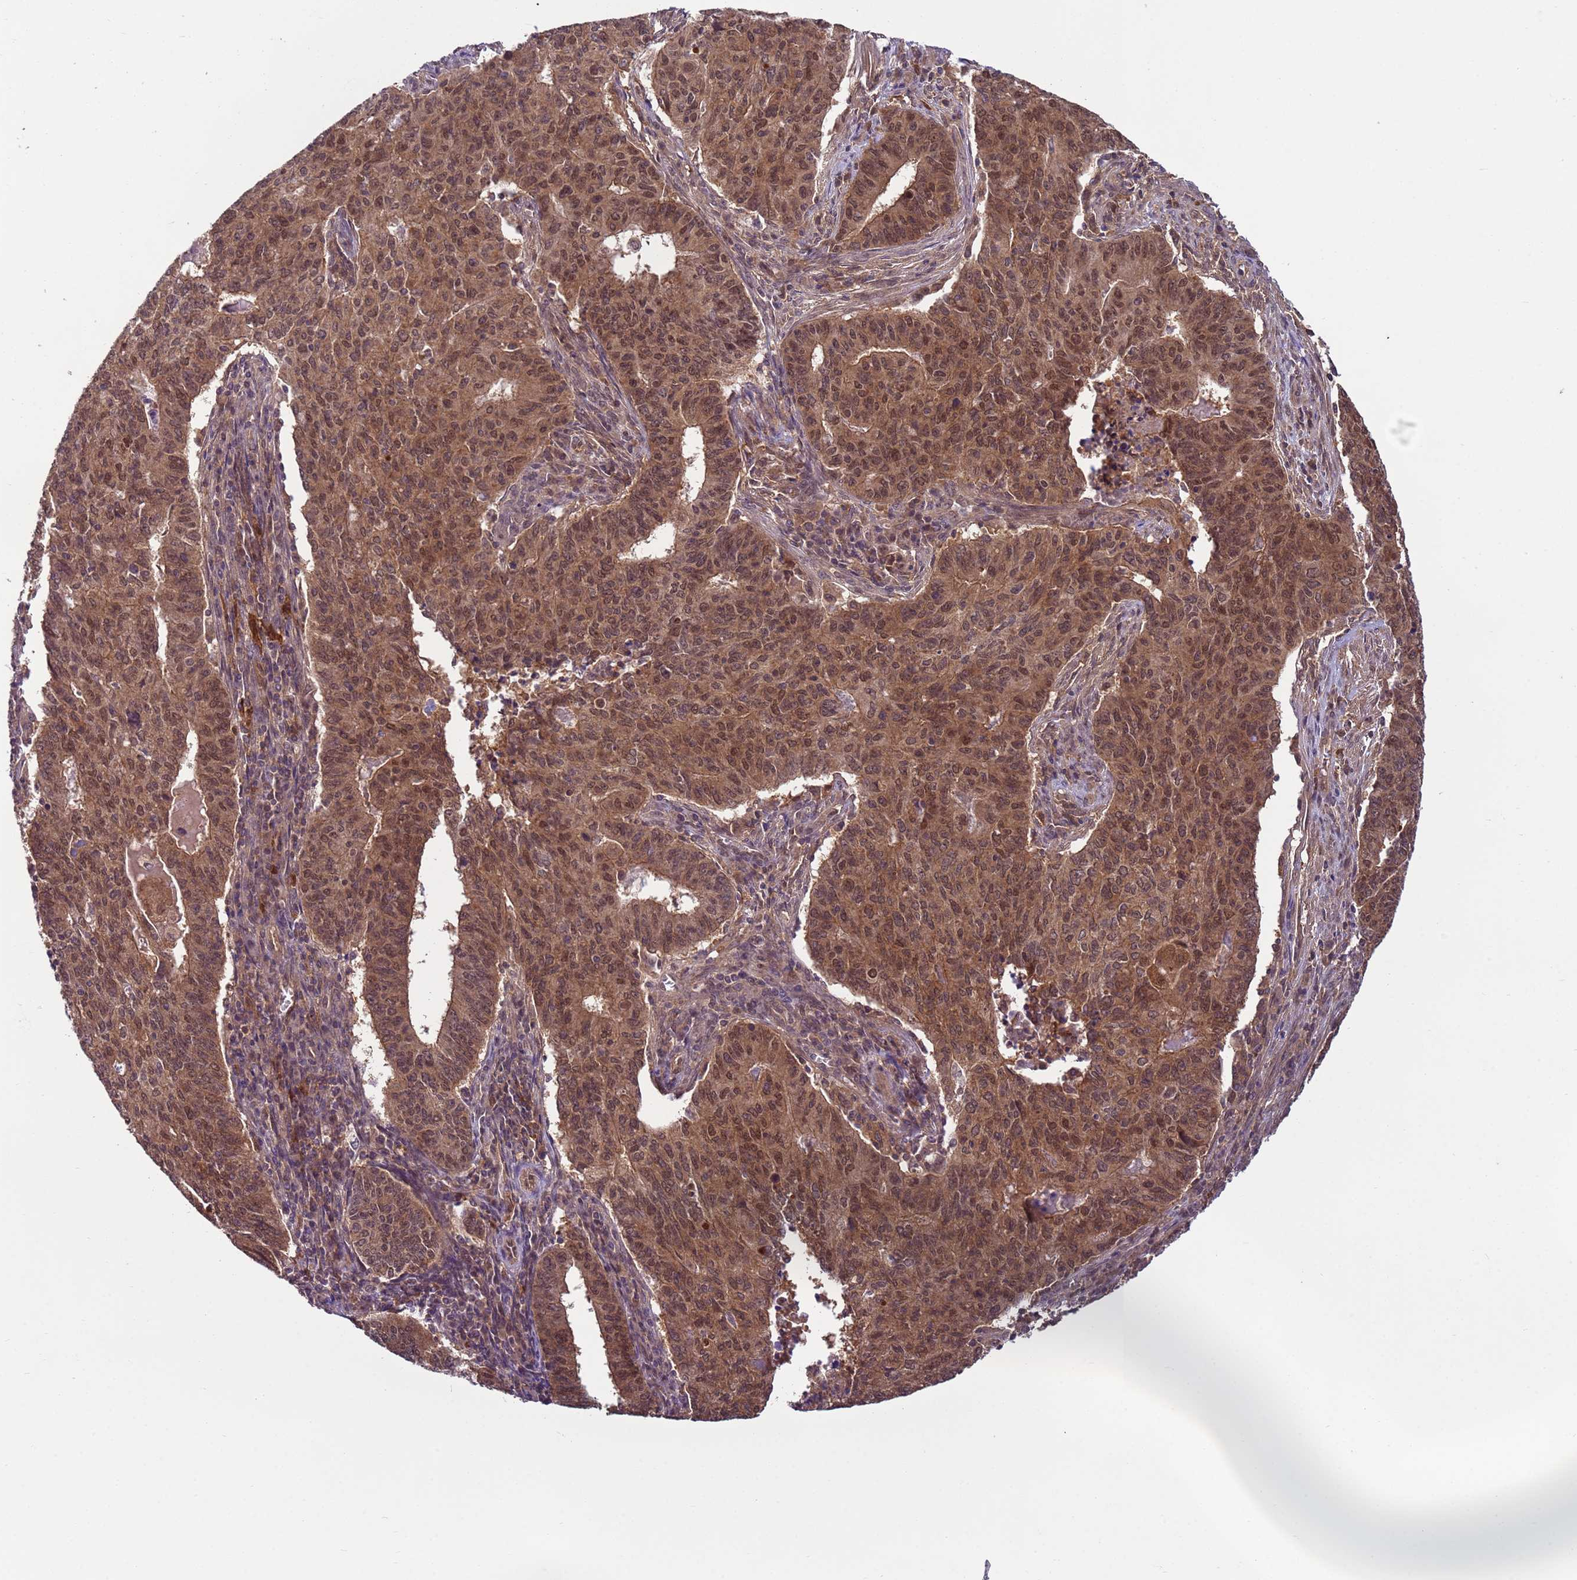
{"staining": {"intensity": "moderate", "quantity": ">75%", "location": "cytoplasmic/membranous,nuclear"}, "tissue": "endometrial cancer", "cell_type": "Tumor cells", "image_type": "cancer", "snomed": [{"axis": "morphology", "description": "Adenocarcinoma, NOS"}, {"axis": "topography", "description": "Endometrium"}], "caption": "An IHC photomicrograph of neoplastic tissue is shown. Protein staining in brown labels moderate cytoplasmic/membranous and nuclear positivity in adenocarcinoma (endometrial) within tumor cells.", "gene": "NPEPPS", "patient": {"sex": "female", "age": 59}}